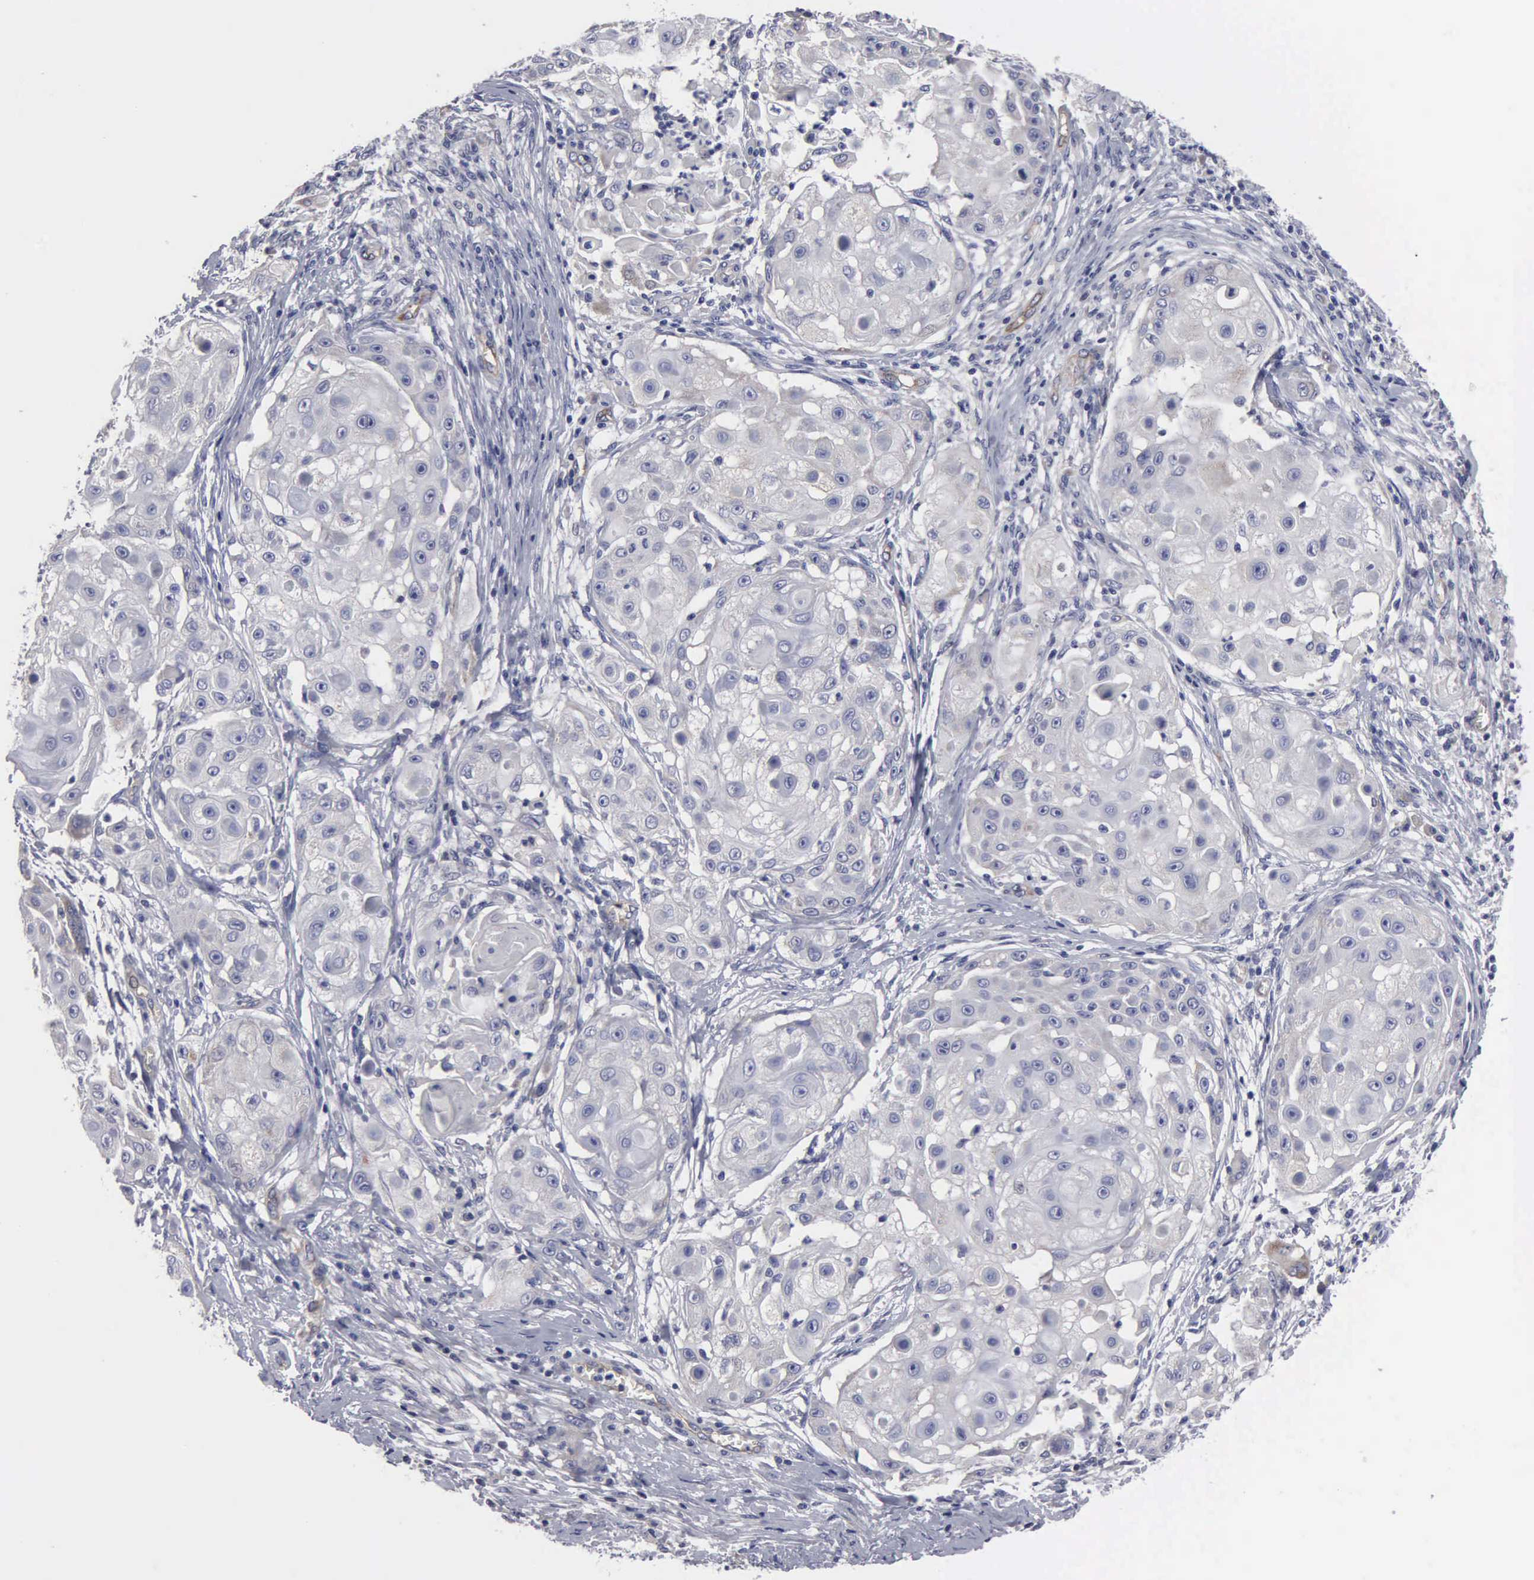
{"staining": {"intensity": "negative", "quantity": "none", "location": "none"}, "tissue": "skin cancer", "cell_type": "Tumor cells", "image_type": "cancer", "snomed": [{"axis": "morphology", "description": "Squamous cell carcinoma, NOS"}, {"axis": "topography", "description": "Skin"}], "caption": "High magnification brightfield microscopy of skin cancer (squamous cell carcinoma) stained with DAB (brown) and counterstained with hematoxylin (blue): tumor cells show no significant staining. The staining was performed using DAB to visualize the protein expression in brown, while the nuclei were stained in blue with hematoxylin (Magnification: 20x).", "gene": "RDX", "patient": {"sex": "female", "age": 57}}